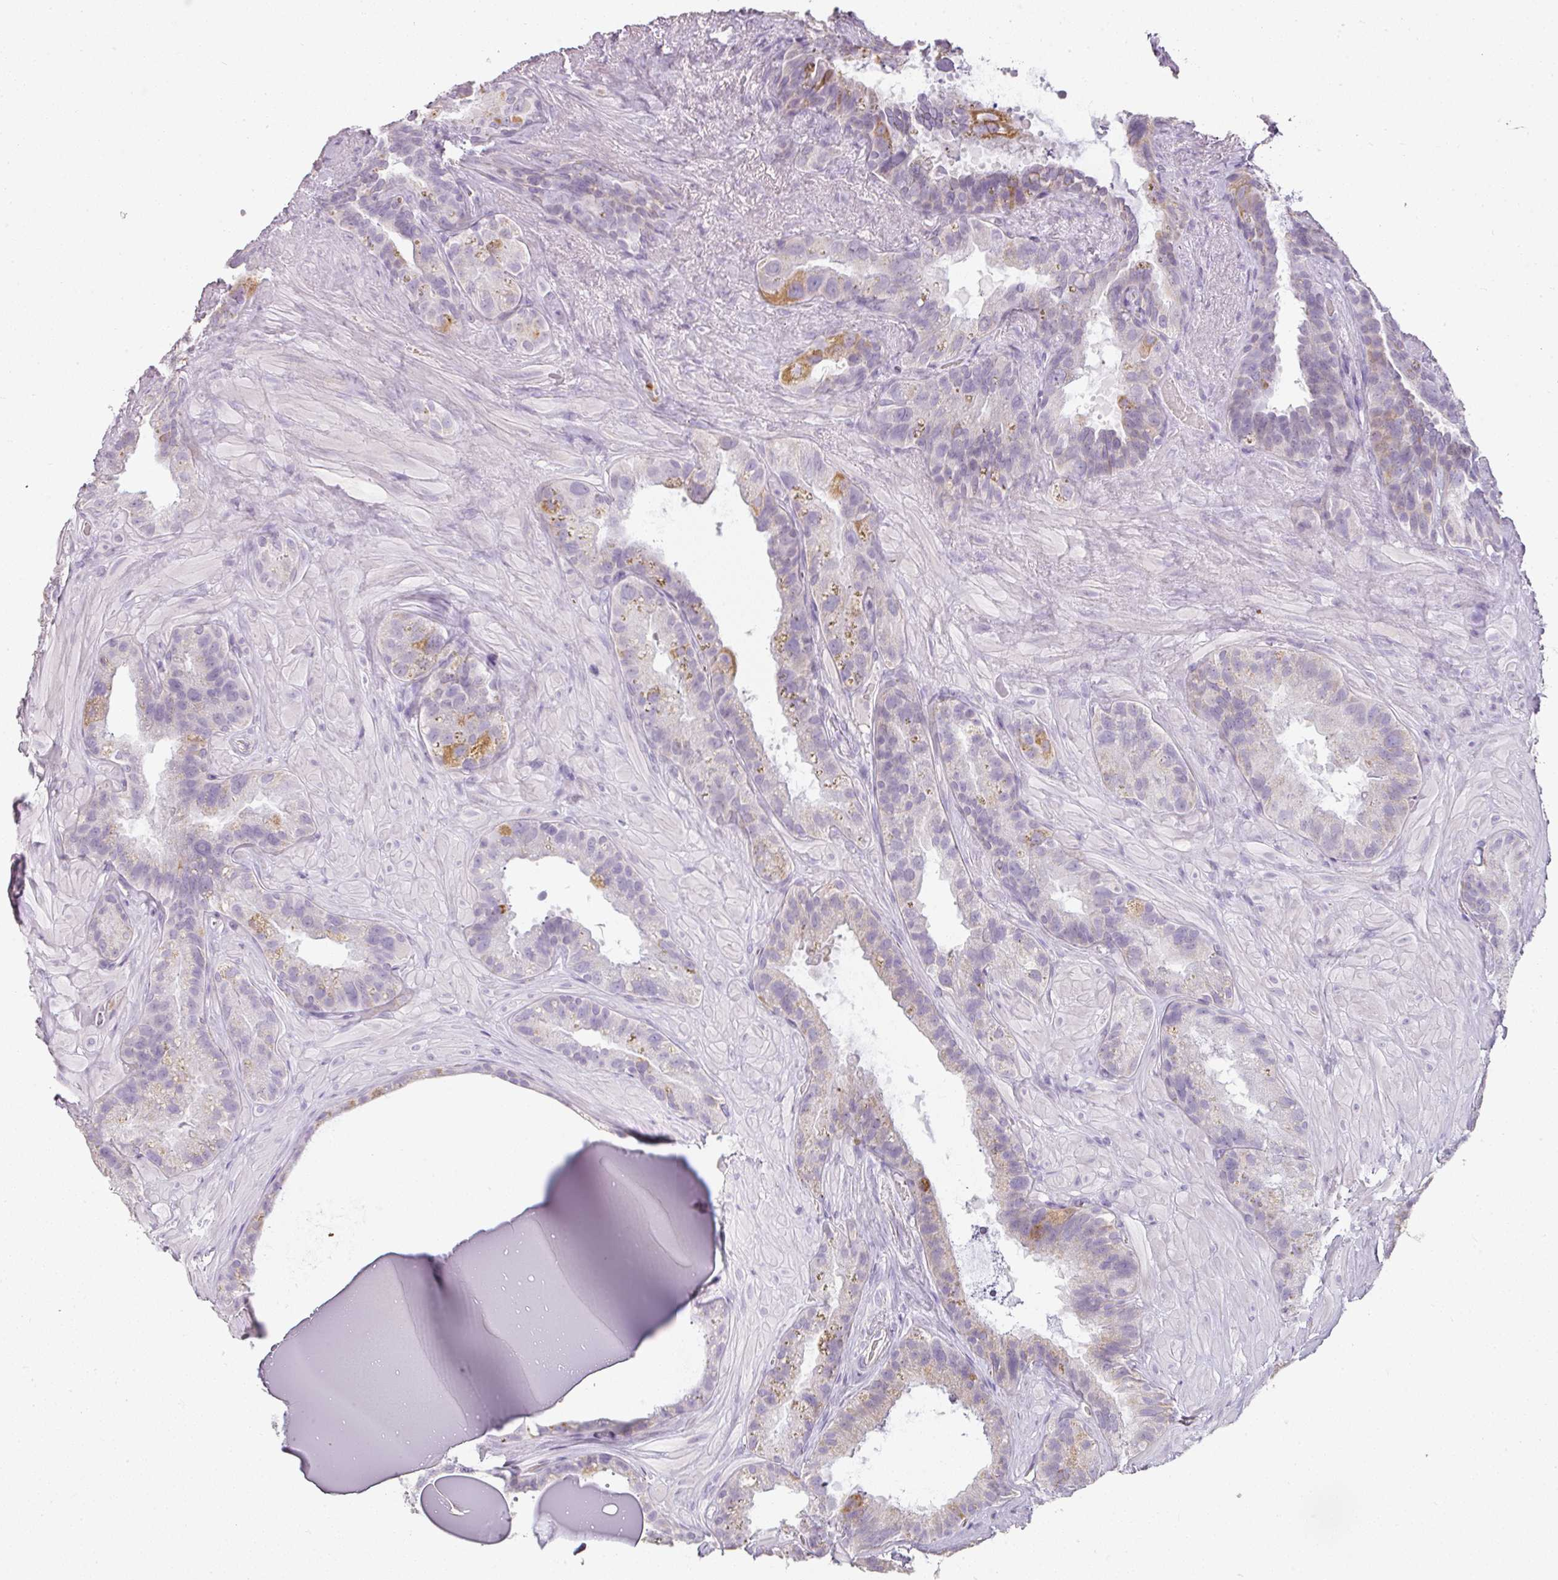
{"staining": {"intensity": "moderate", "quantity": "<25%", "location": "cytoplasmic/membranous"}, "tissue": "seminal vesicle", "cell_type": "Glandular cells", "image_type": "normal", "snomed": [{"axis": "morphology", "description": "Normal tissue, NOS"}, {"axis": "topography", "description": "Seminal veicle"}, {"axis": "topography", "description": "Peripheral nerve tissue"}], "caption": "Protein expression analysis of benign seminal vesicle displays moderate cytoplasmic/membranous expression in approximately <25% of glandular cells.", "gene": "CAMP", "patient": {"sex": "male", "age": 76}}